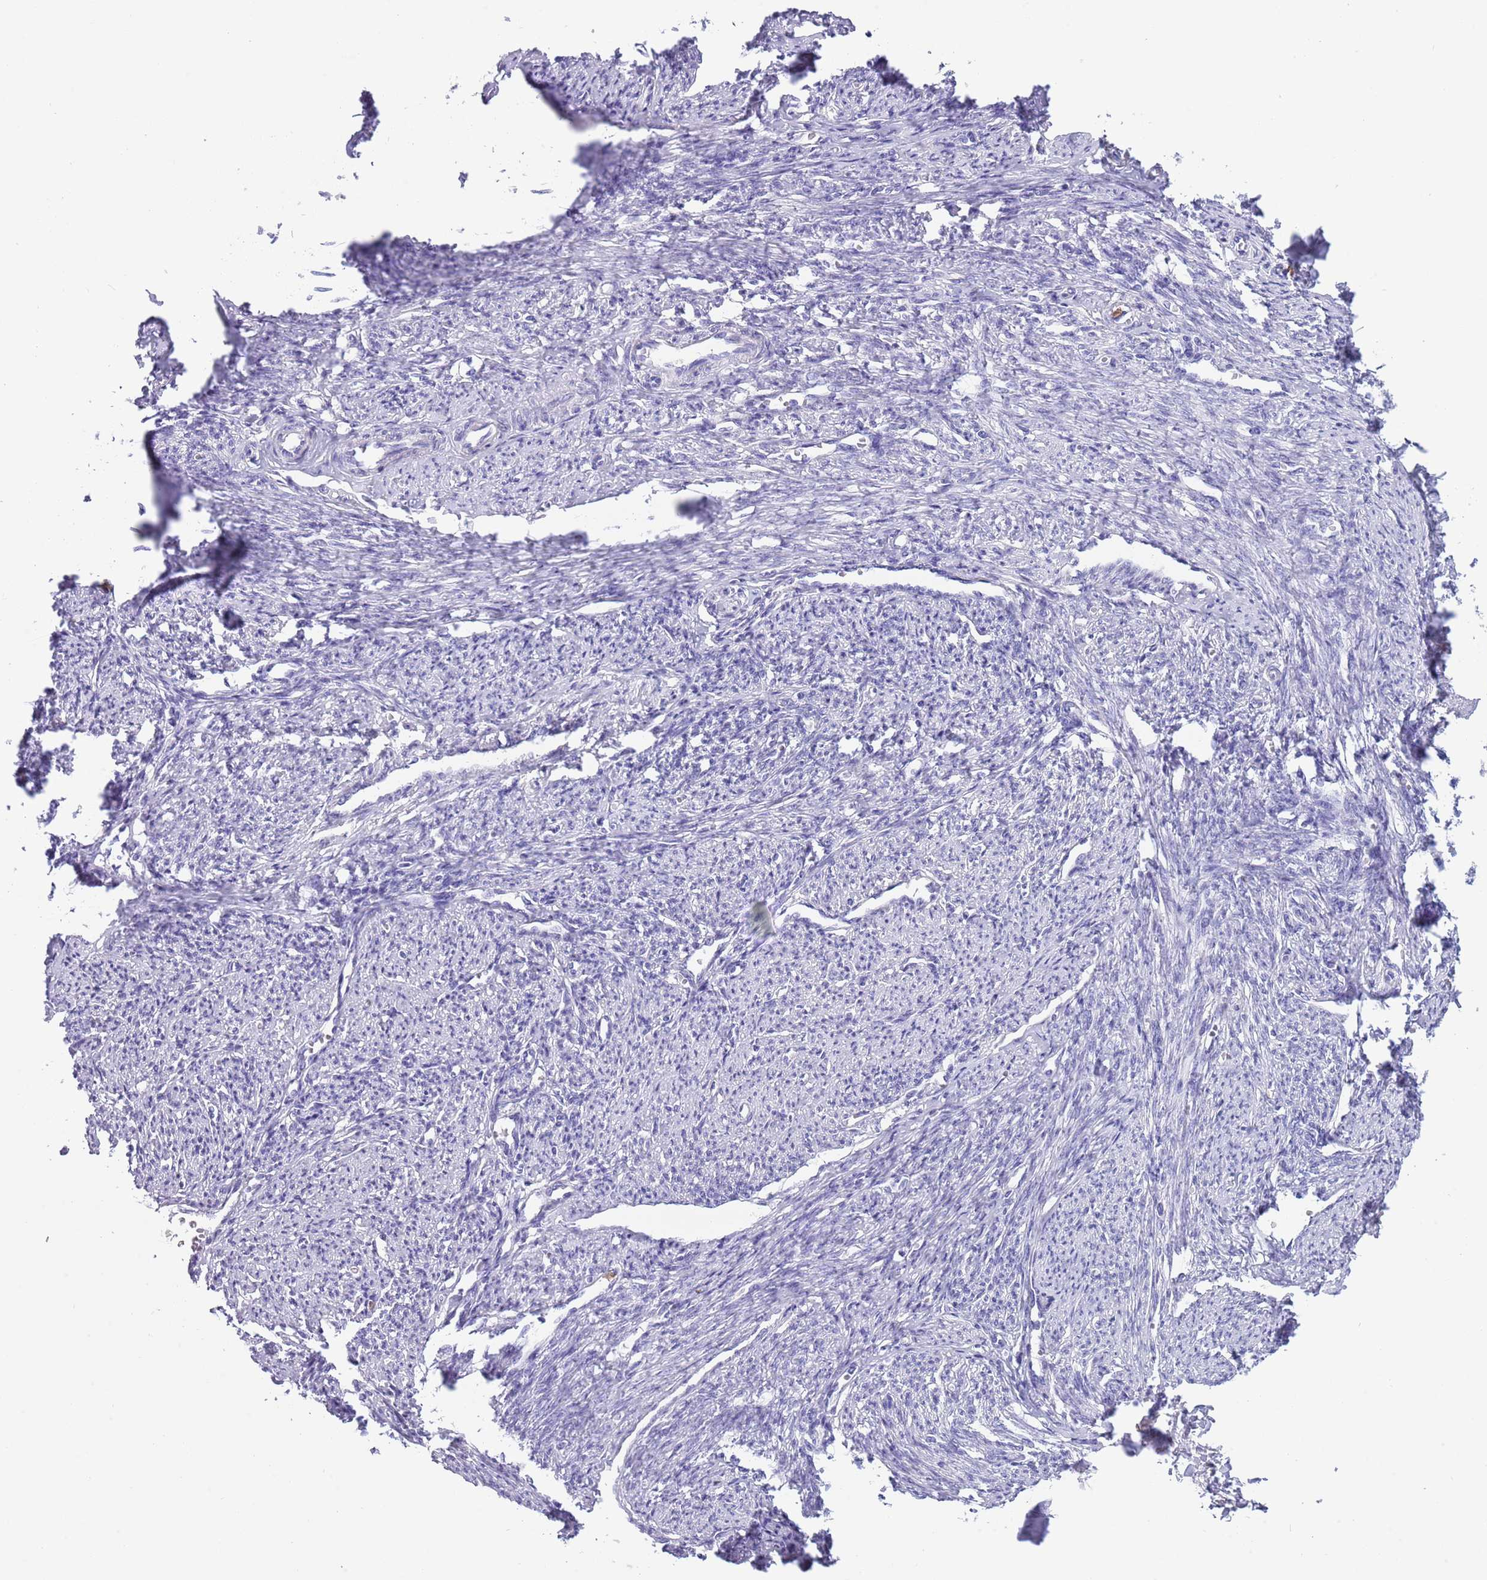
{"staining": {"intensity": "negative", "quantity": "none", "location": "none"}, "tissue": "smooth muscle", "cell_type": "Smooth muscle cells", "image_type": "normal", "snomed": [{"axis": "morphology", "description": "Normal tissue, NOS"}, {"axis": "topography", "description": "Smooth muscle"}, {"axis": "topography", "description": "Uterus"}], "caption": "Immunohistochemistry of benign smooth muscle demonstrates no staining in smooth muscle cells.", "gene": "ZFP2", "patient": {"sex": "female", "age": 59}}